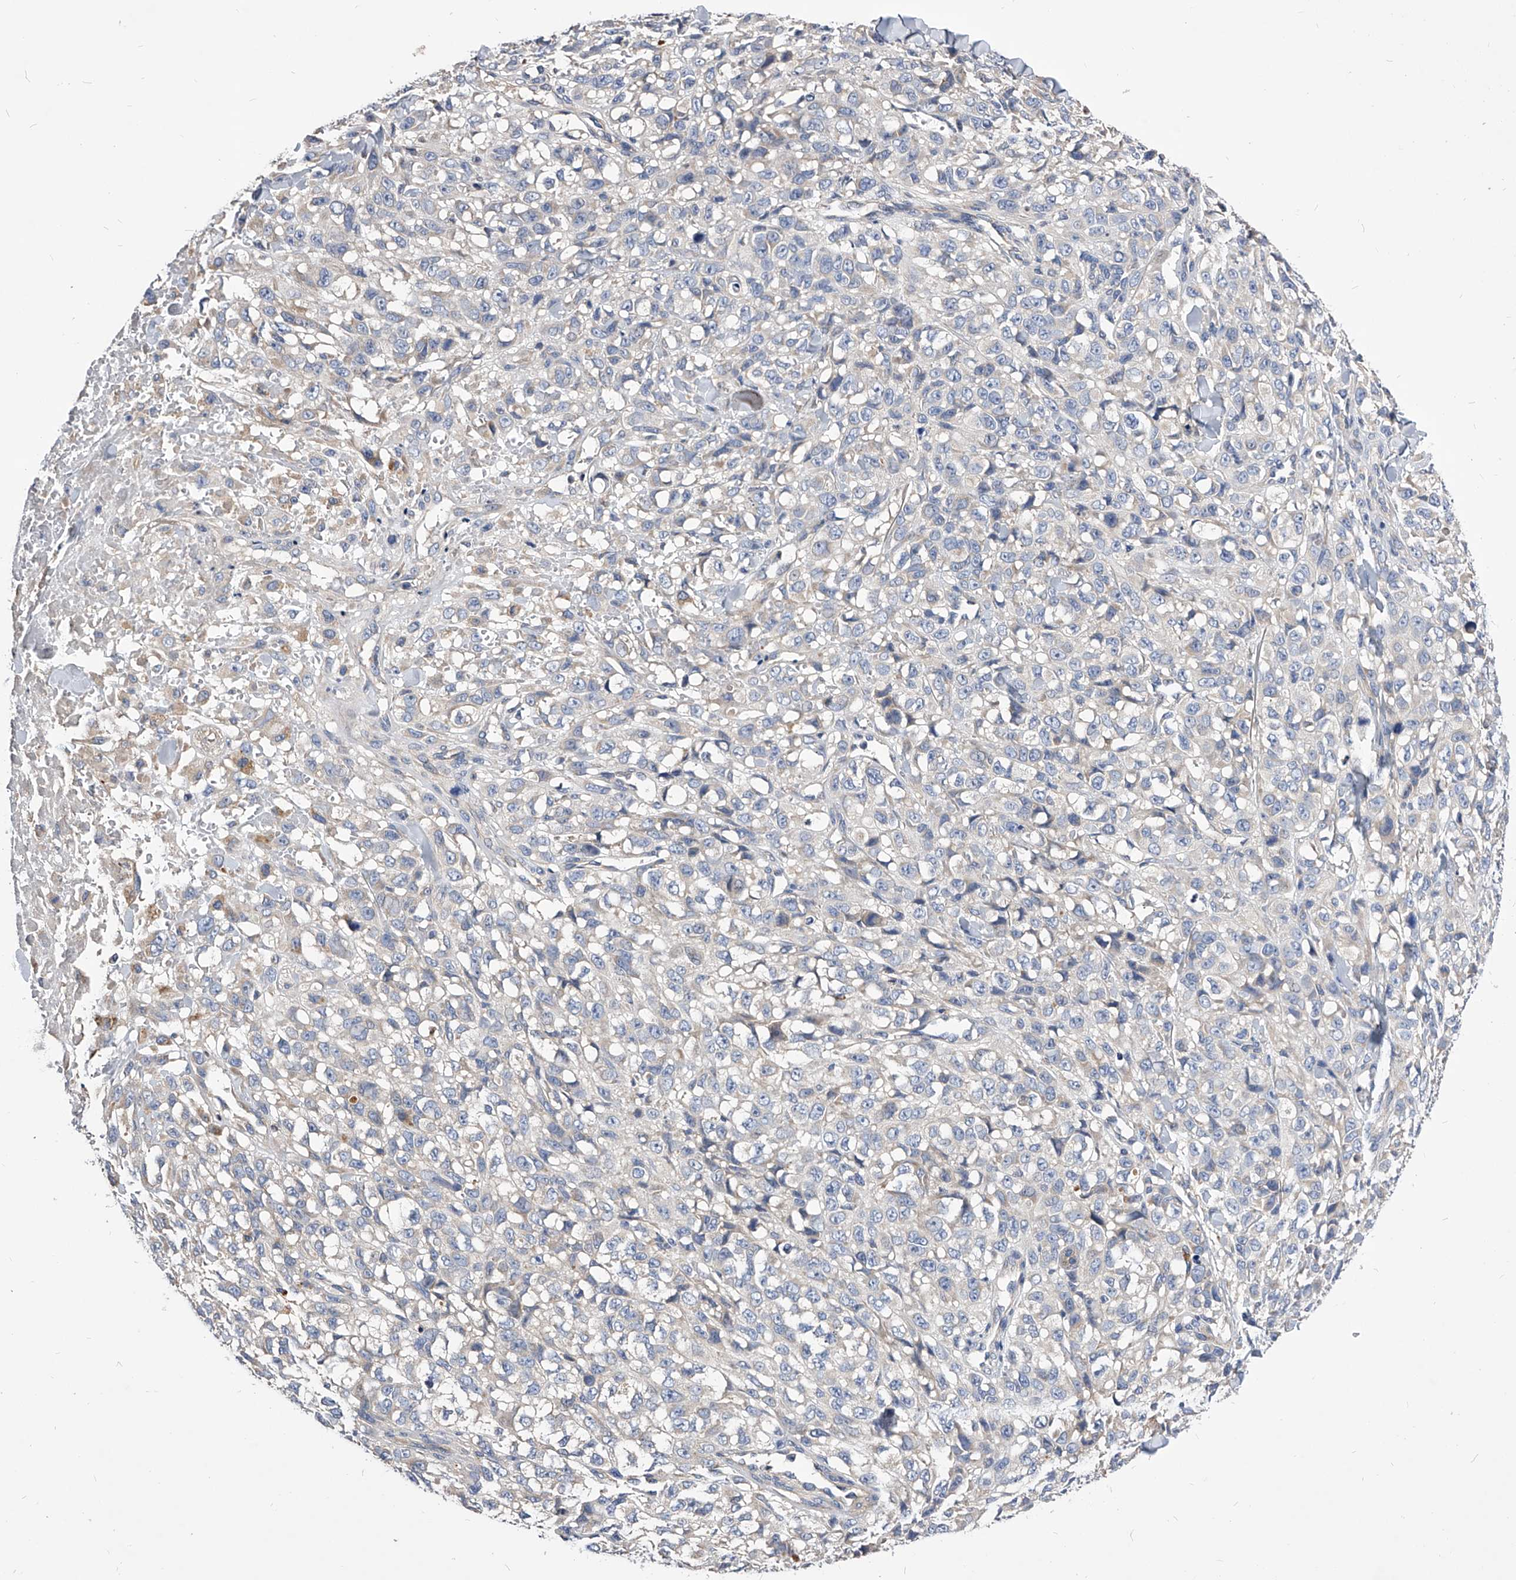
{"staining": {"intensity": "negative", "quantity": "none", "location": "none"}, "tissue": "melanoma", "cell_type": "Tumor cells", "image_type": "cancer", "snomed": [{"axis": "morphology", "description": "Malignant melanoma, Metastatic site"}, {"axis": "topography", "description": "Skin"}], "caption": "IHC histopathology image of melanoma stained for a protein (brown), which shows no positivity in tumor cells.", "gene": "ARL4C", "patient": {"sex": "female", "age": 72}}